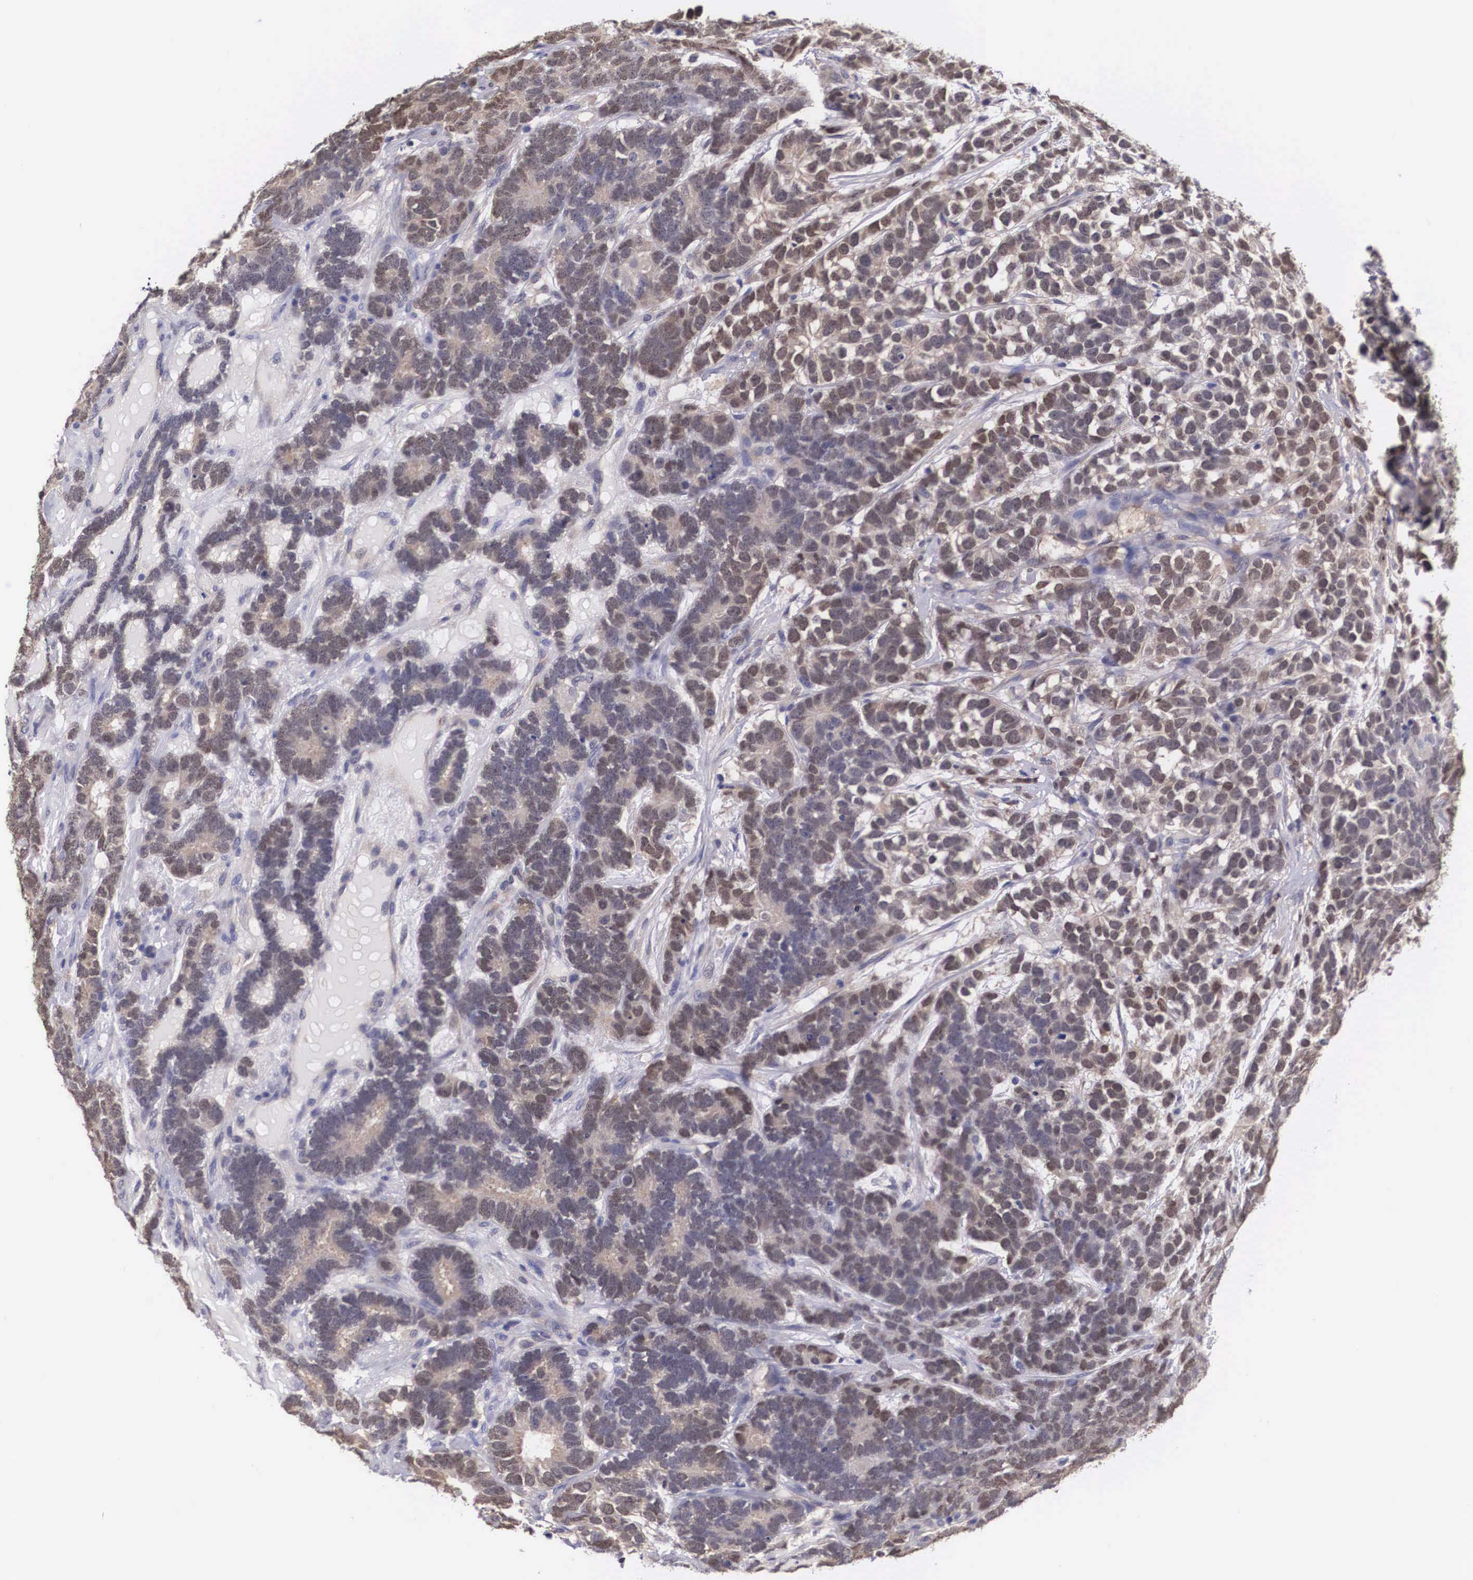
{"staining": {"intensity": "moderate", "quantity": ">75%", "location": "cytoplasmic/membranous"}, "tissue": "testis cancer", "cell_type": "Tumor cells", "image_type": "cancer", "snomed": [{"axis": "morphology", "description": "Carcinoma, Embryonal, NOS"}, {"axis": "topography", "description": "Testis"}], "caption": "Immunohistochemical staining of embryonal carcinoma (testis) exhibits moderate cytoplasmic/membranous protein positivity in approximately >75% of tumor cells.", "gene": "OTX2", "patient": {"sex": "male", "age": 26}}